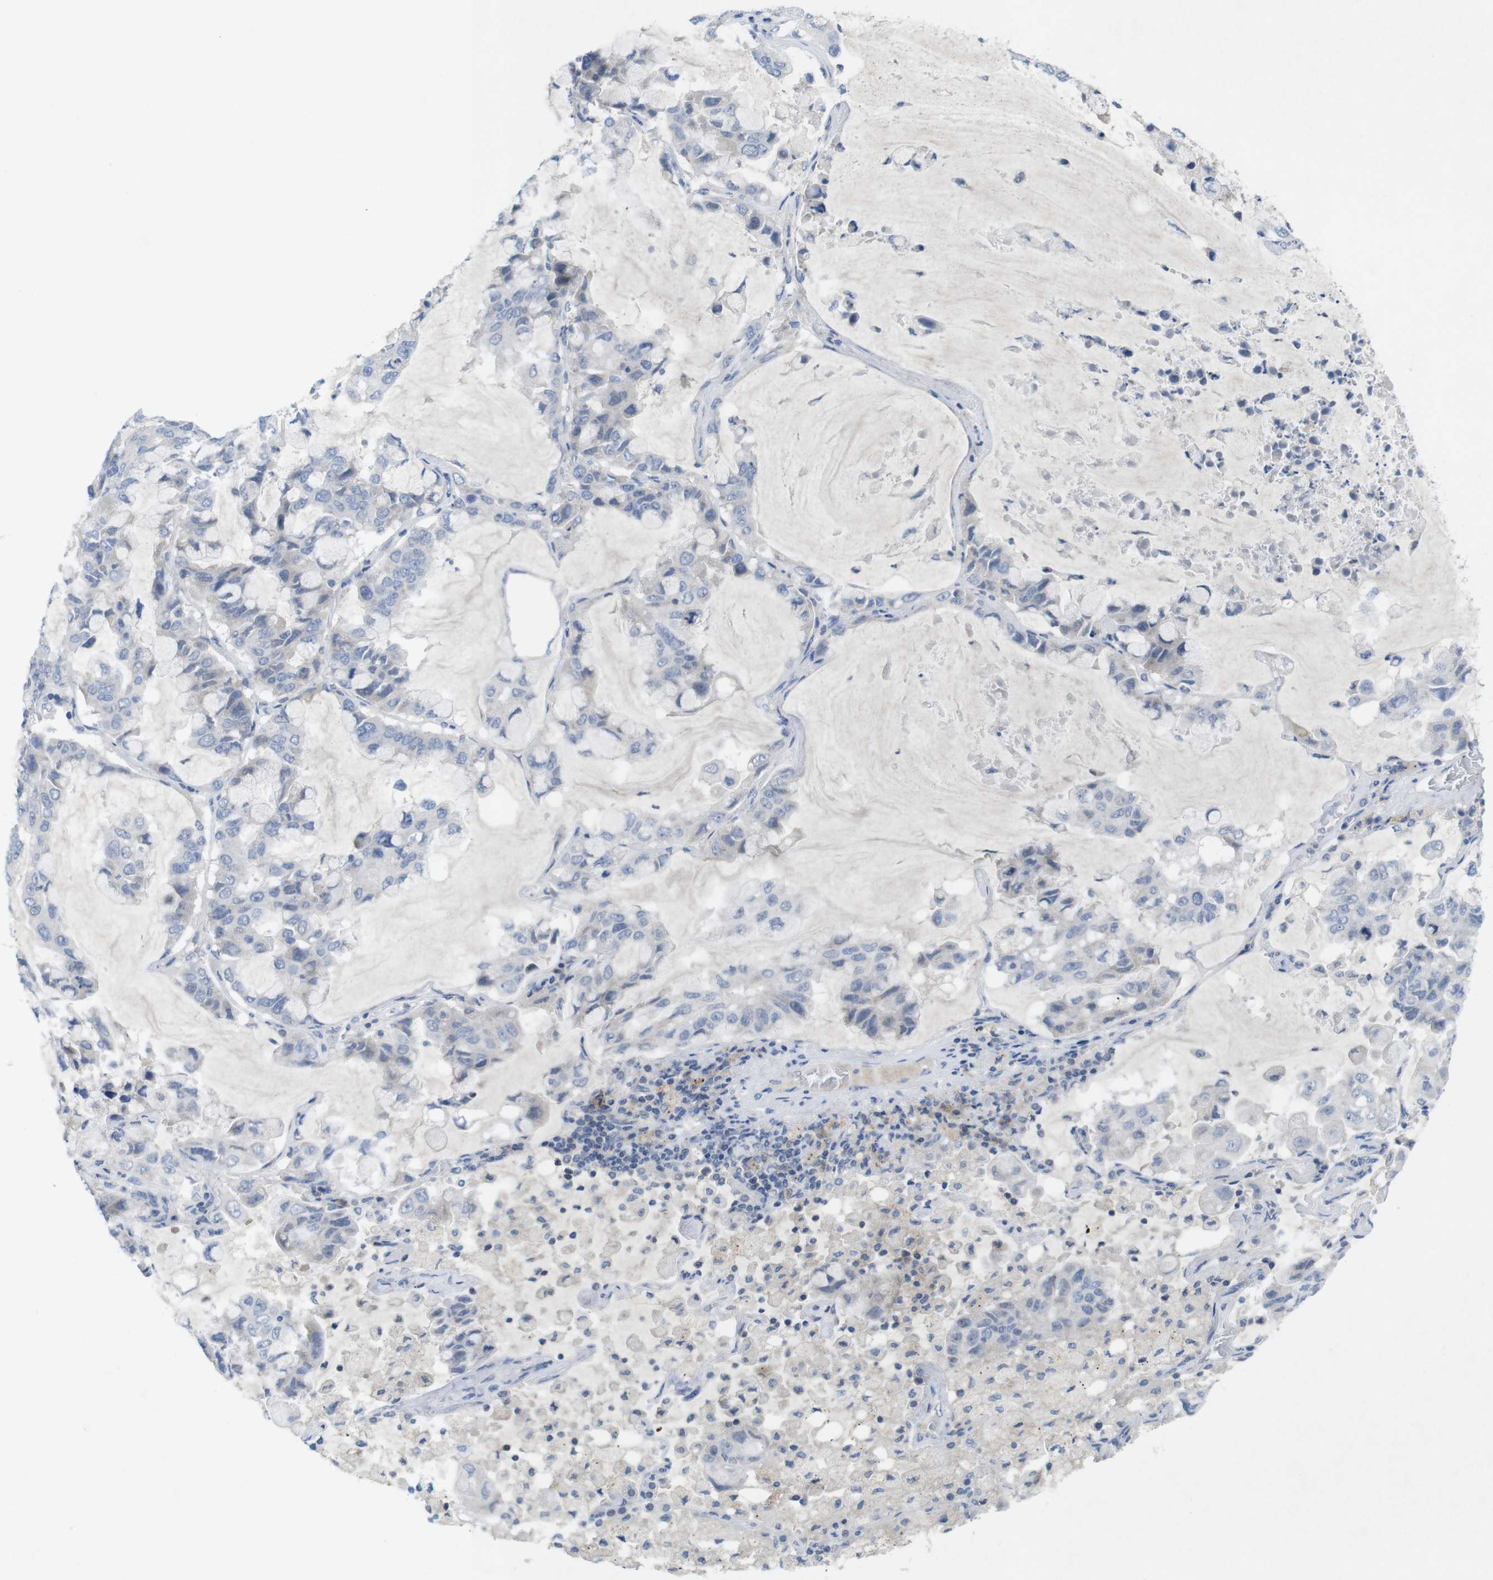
{"staining": {"intensity": "negative", "quantity": "none", "location": "none"}, "tissue": "lung cancer", "cell_type": "Tumor cells", "image_type": "cancer", "snomed": [{"axis": "morphology", "description": "Adenocarcinoma, NOS"}, {"axis": "topography", "description": "Lung"}], "caption": "Immunohistochemistry (IHC) micrograph of neoplastic tissue: human lung cancer stained with DAB displays no significant protein staining in tumor cells.", "gene": "SLAMF7", "patient": {"sex": "male", "age": 64}}